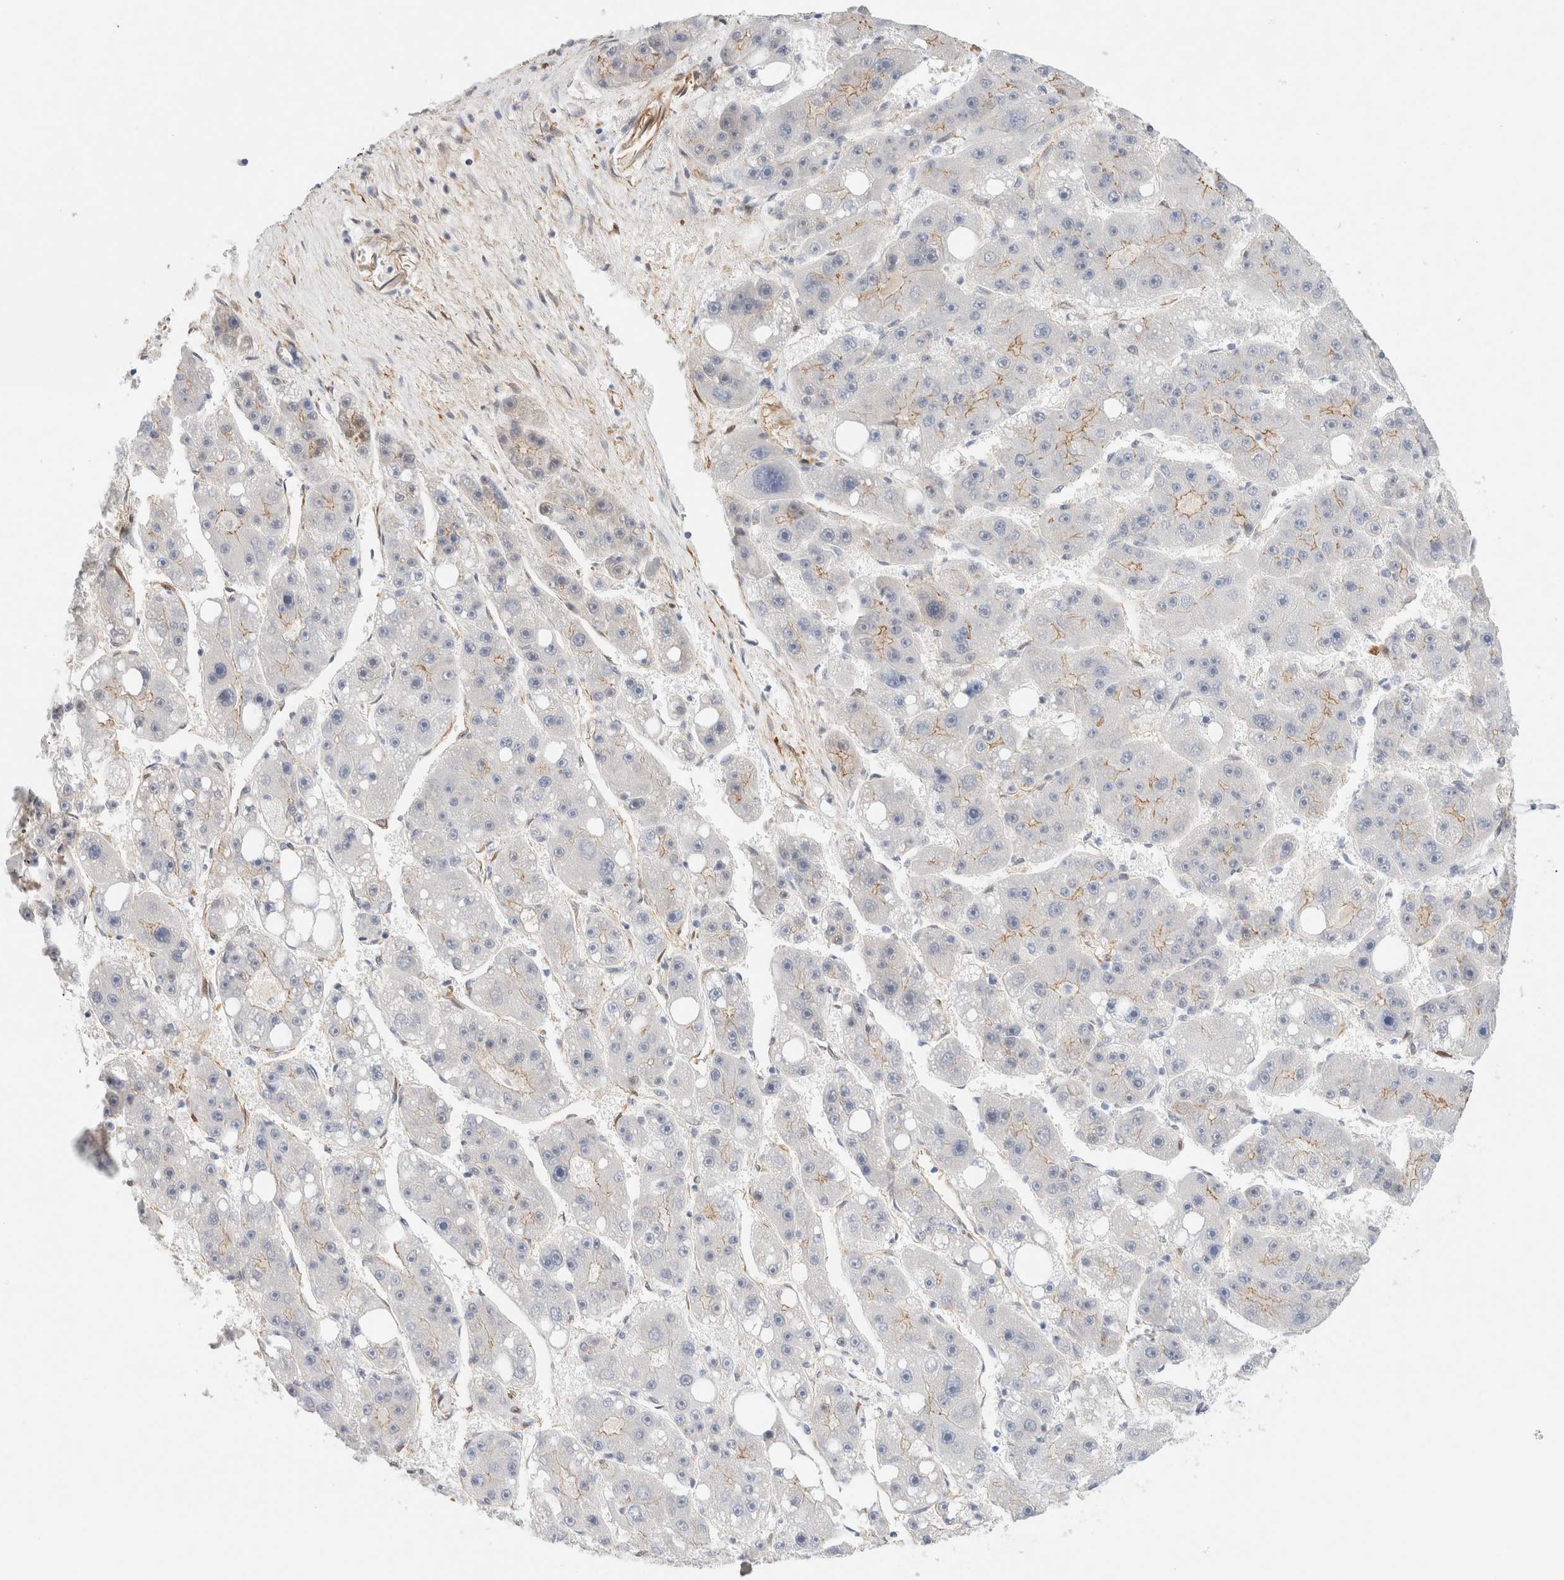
{"staining": {"intensity": "weak", "quantity": "<25%", "location": "cytoplasmic/membranous"}, "tissue": "liver cancer", "cell_type": "Tumor cells", "image_type": "cancer", "snomed": [{"axis": "morphology", "description": "Carcinoma, Hepatocellular, NOS"}, {"axis": "topography", "description": "Liver"}], "caption": "Tumor cells show no significant protein staining in hepatocellular carcinoma (liver).", "gene": "LMCD1", "patient": {"sex": "female", "age": 61}}